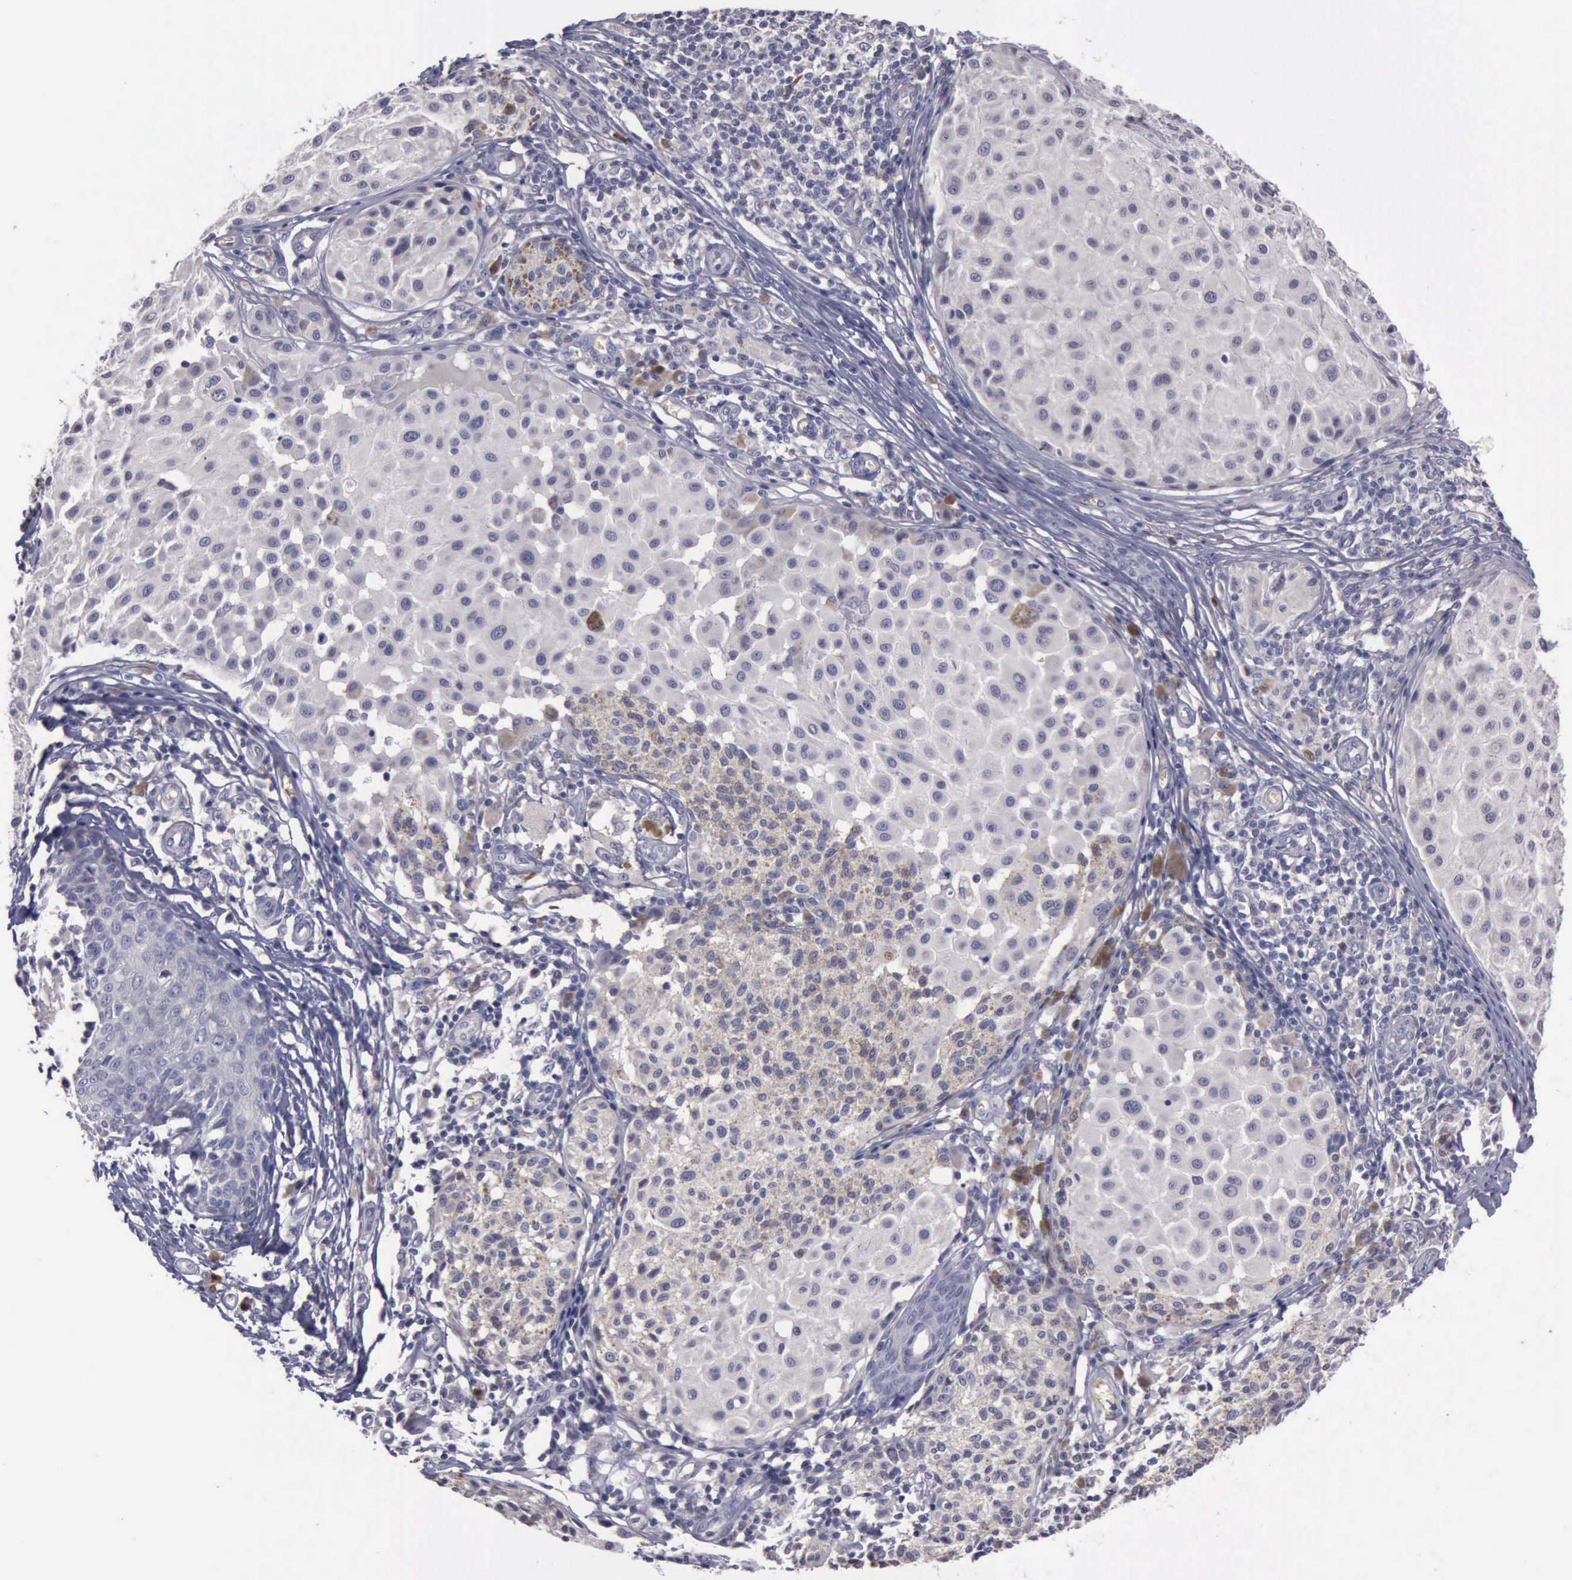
{"staining": {"intensity": "negative", "quantity": "none", "location": "none"}, "tissue": "melanoma", "cell_type": "Tumor cells", "image_type": "cancer", "snomed": [{"axis": "morphology", "description": "Malignant melanoma, NOS"}, {"axis": "topography", "description": "Skin"}], "caption": "This is an IHC micrograph of malignant melanoma. There is no expression in tumor cells.", "gene": "CEP128", "patient": {"sex": "male", "age": 36}}